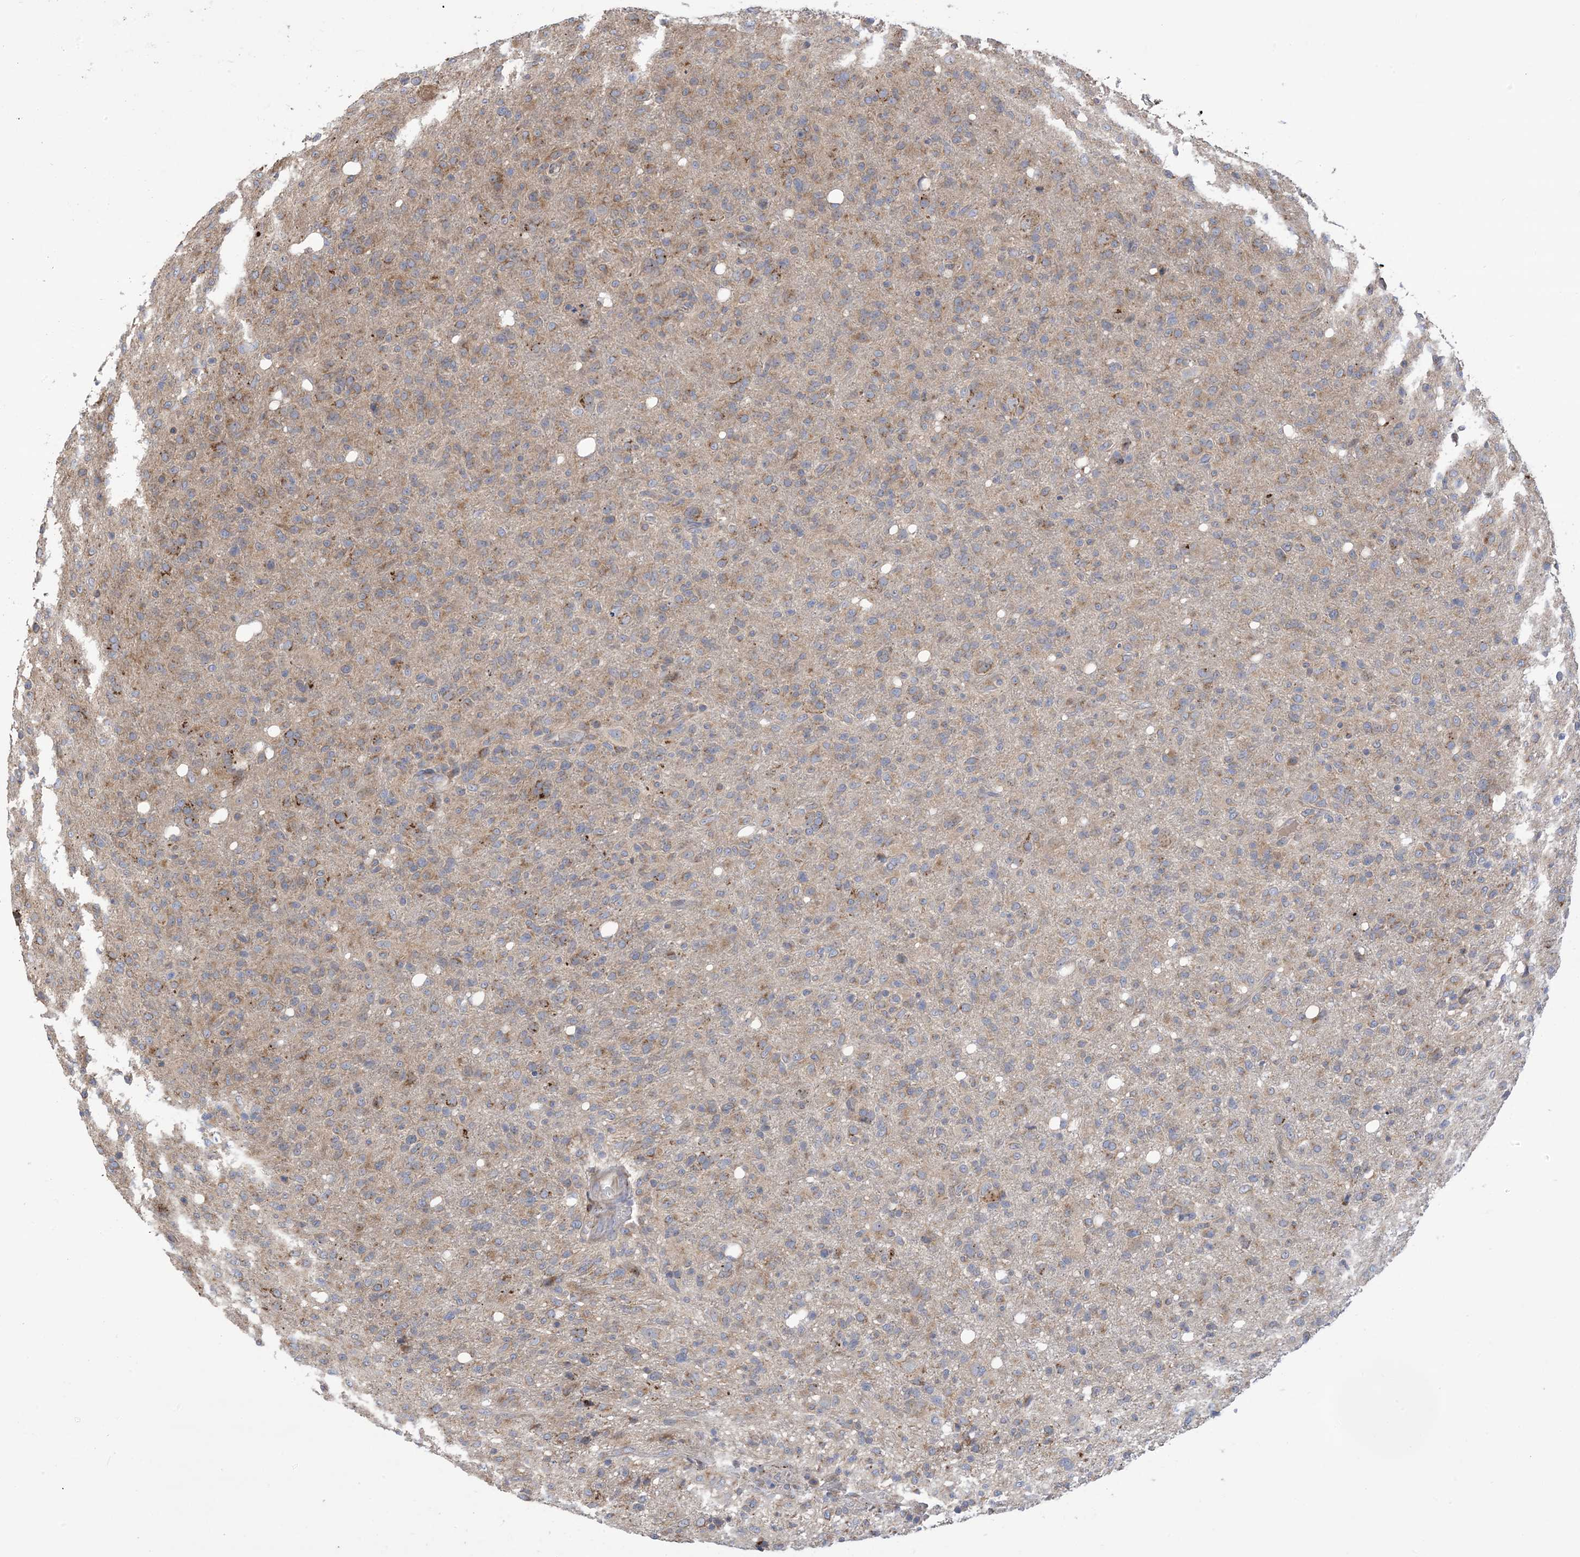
{"staining": {"intensity": "moderate", "quantity": "25%-75%", "location": "cytoplasmic/membranous"}, "tissue": "glioma", "cell_type": "Tumor cells", "image_type": "cancer", "snomed": [{"axis": "morphology", "description": "Glioma, malignant, High grade"}, {"axis": "topography", "description": "Brain"}], "caption": "A histopathology image of human glioma stained for a protein displays moderate cytoplasmic/membranous brown staining in tumor cells.", "gene": "CLEC16A", "patient": {"sex": "female", "age": 57}}